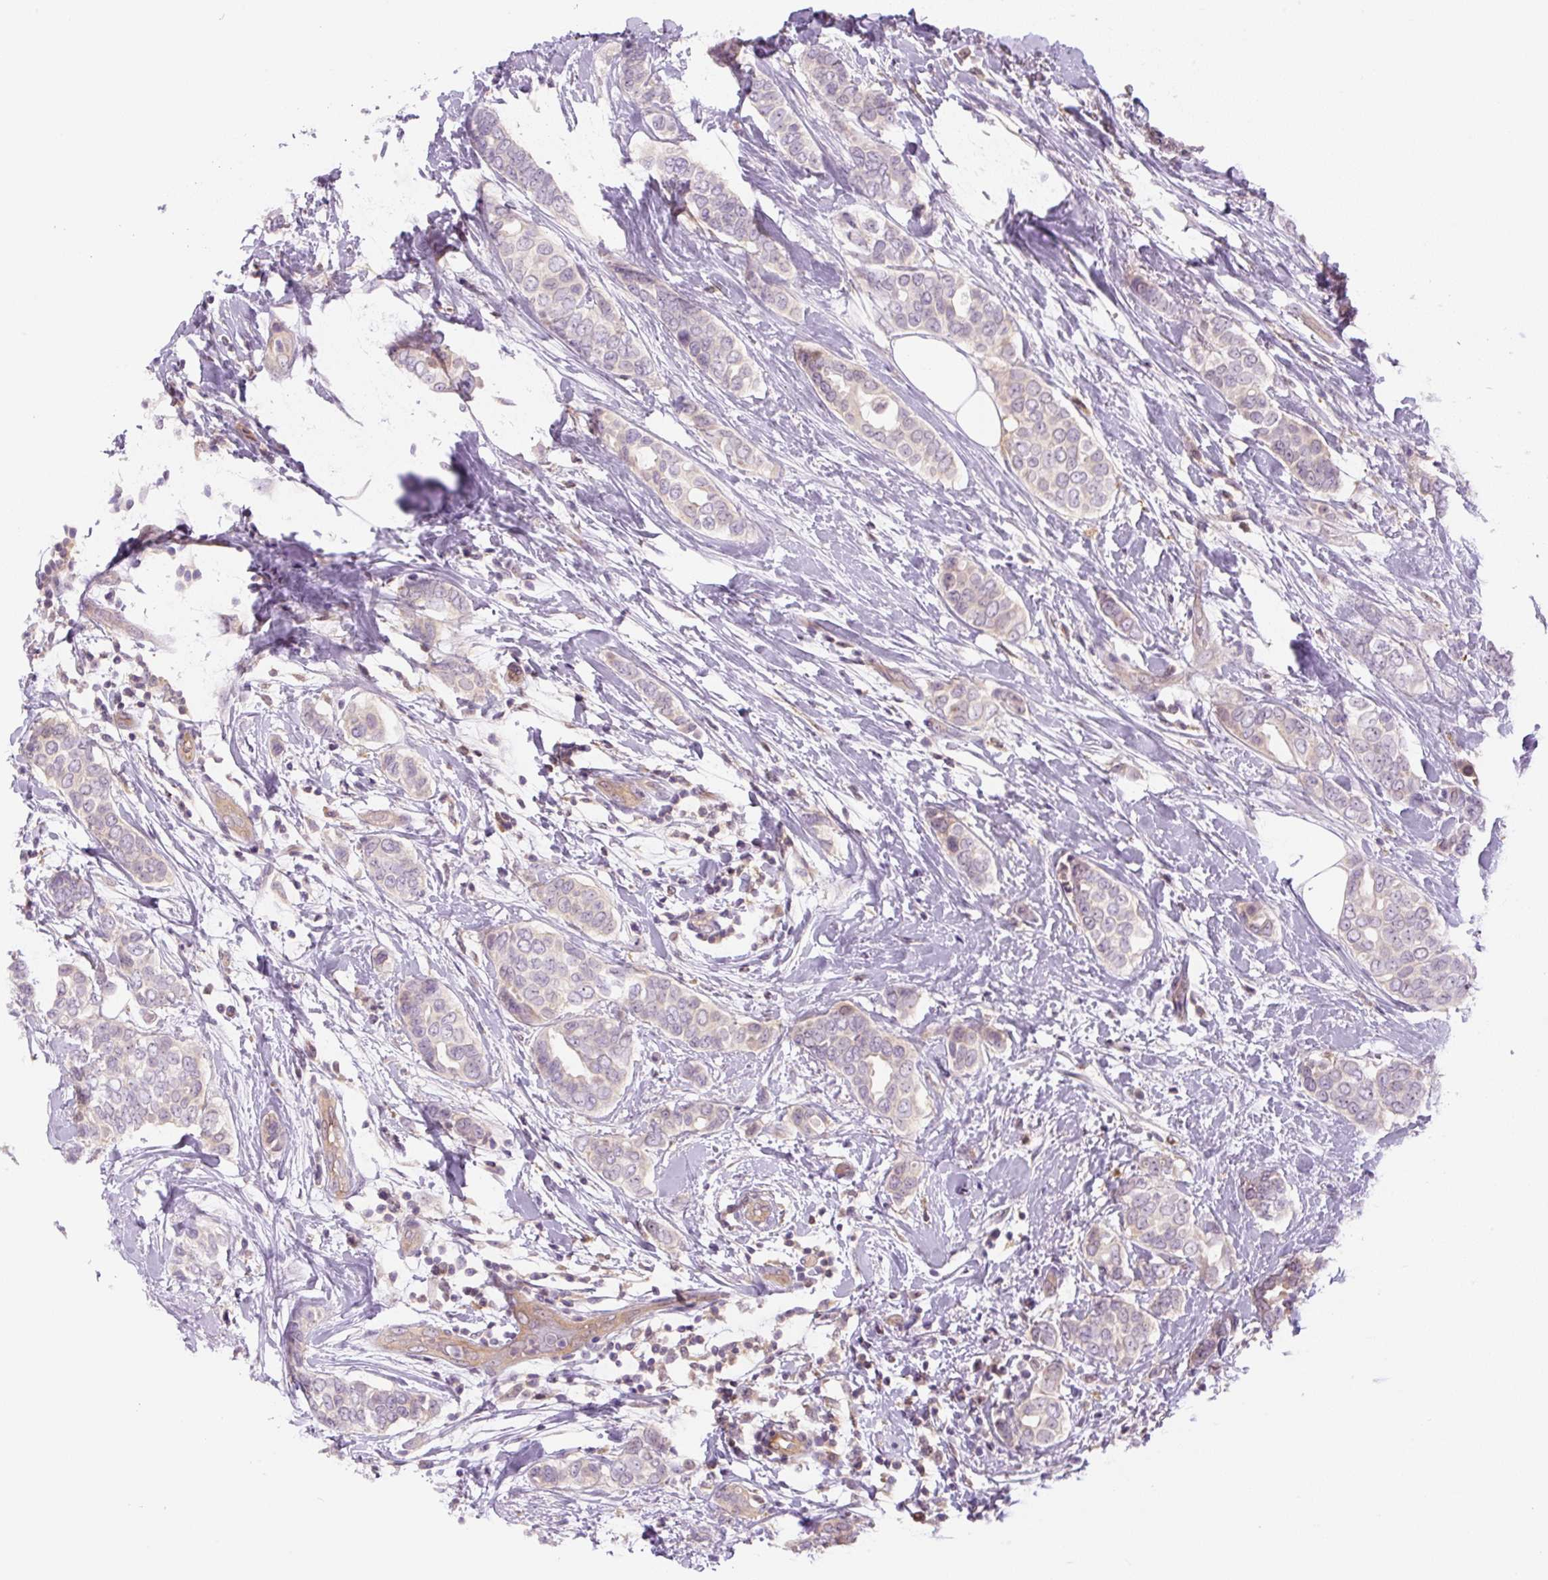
{"staining": {"intensity": "negative", "quantity": "none", "location": "none"}, "tissue": "breast cancer", "cell_type": "Tumor cells", "image_type": "cancer", "snomed": [{"axis": "morphology", "description": "Lobular carcinoma"}, {"axis": "topography", "description": "Breast"}], "caption": "Image shows no significant protein positivity in tumor cells of breast cancer (lobular carcinoma). (DAB immunohistochemistry (IHC), high magnification).", "gene": "SPSB2", "patient": {"sex": "female", "age": 51}}